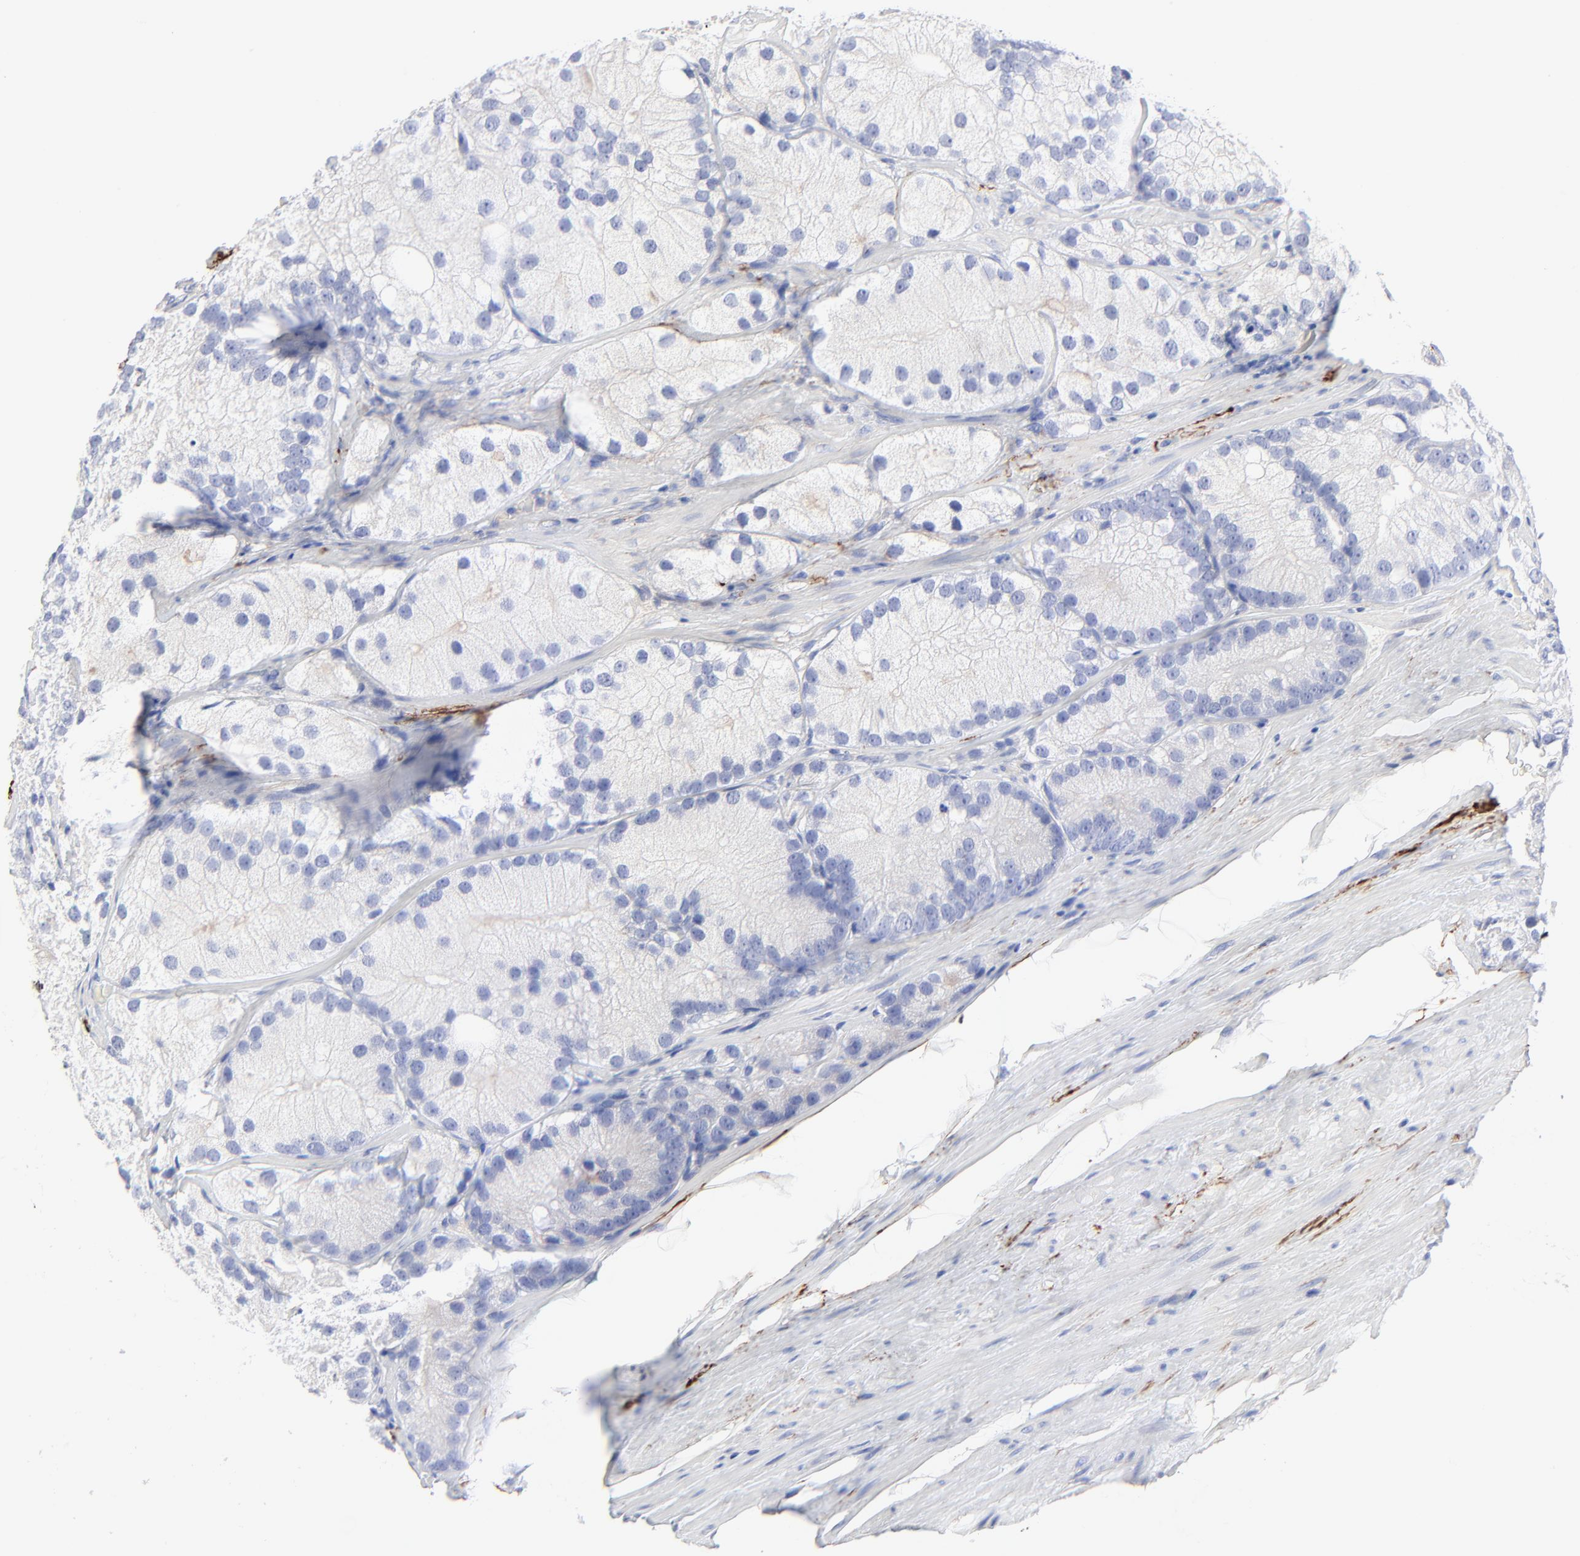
{"staining": {"intensity": "negative", "quantity": "none", "location": "none"}, "tissue": "prostate cancer", "cell_type": "Tumor cells", "image_type": "cancer", "snomed": [{"axis": "morphology", "description": "Adenocarcinoma, Low grade"}, {"axis": "topography", "description": "Prostate"}], "caption": "Prostate cancer (low-grade adenocarcinoma) was stained to show a protein in brown. There is no significant positivity in tumor cells.", "gene": "FBLN2", "patient": {"sex": "male", "age": 69}}